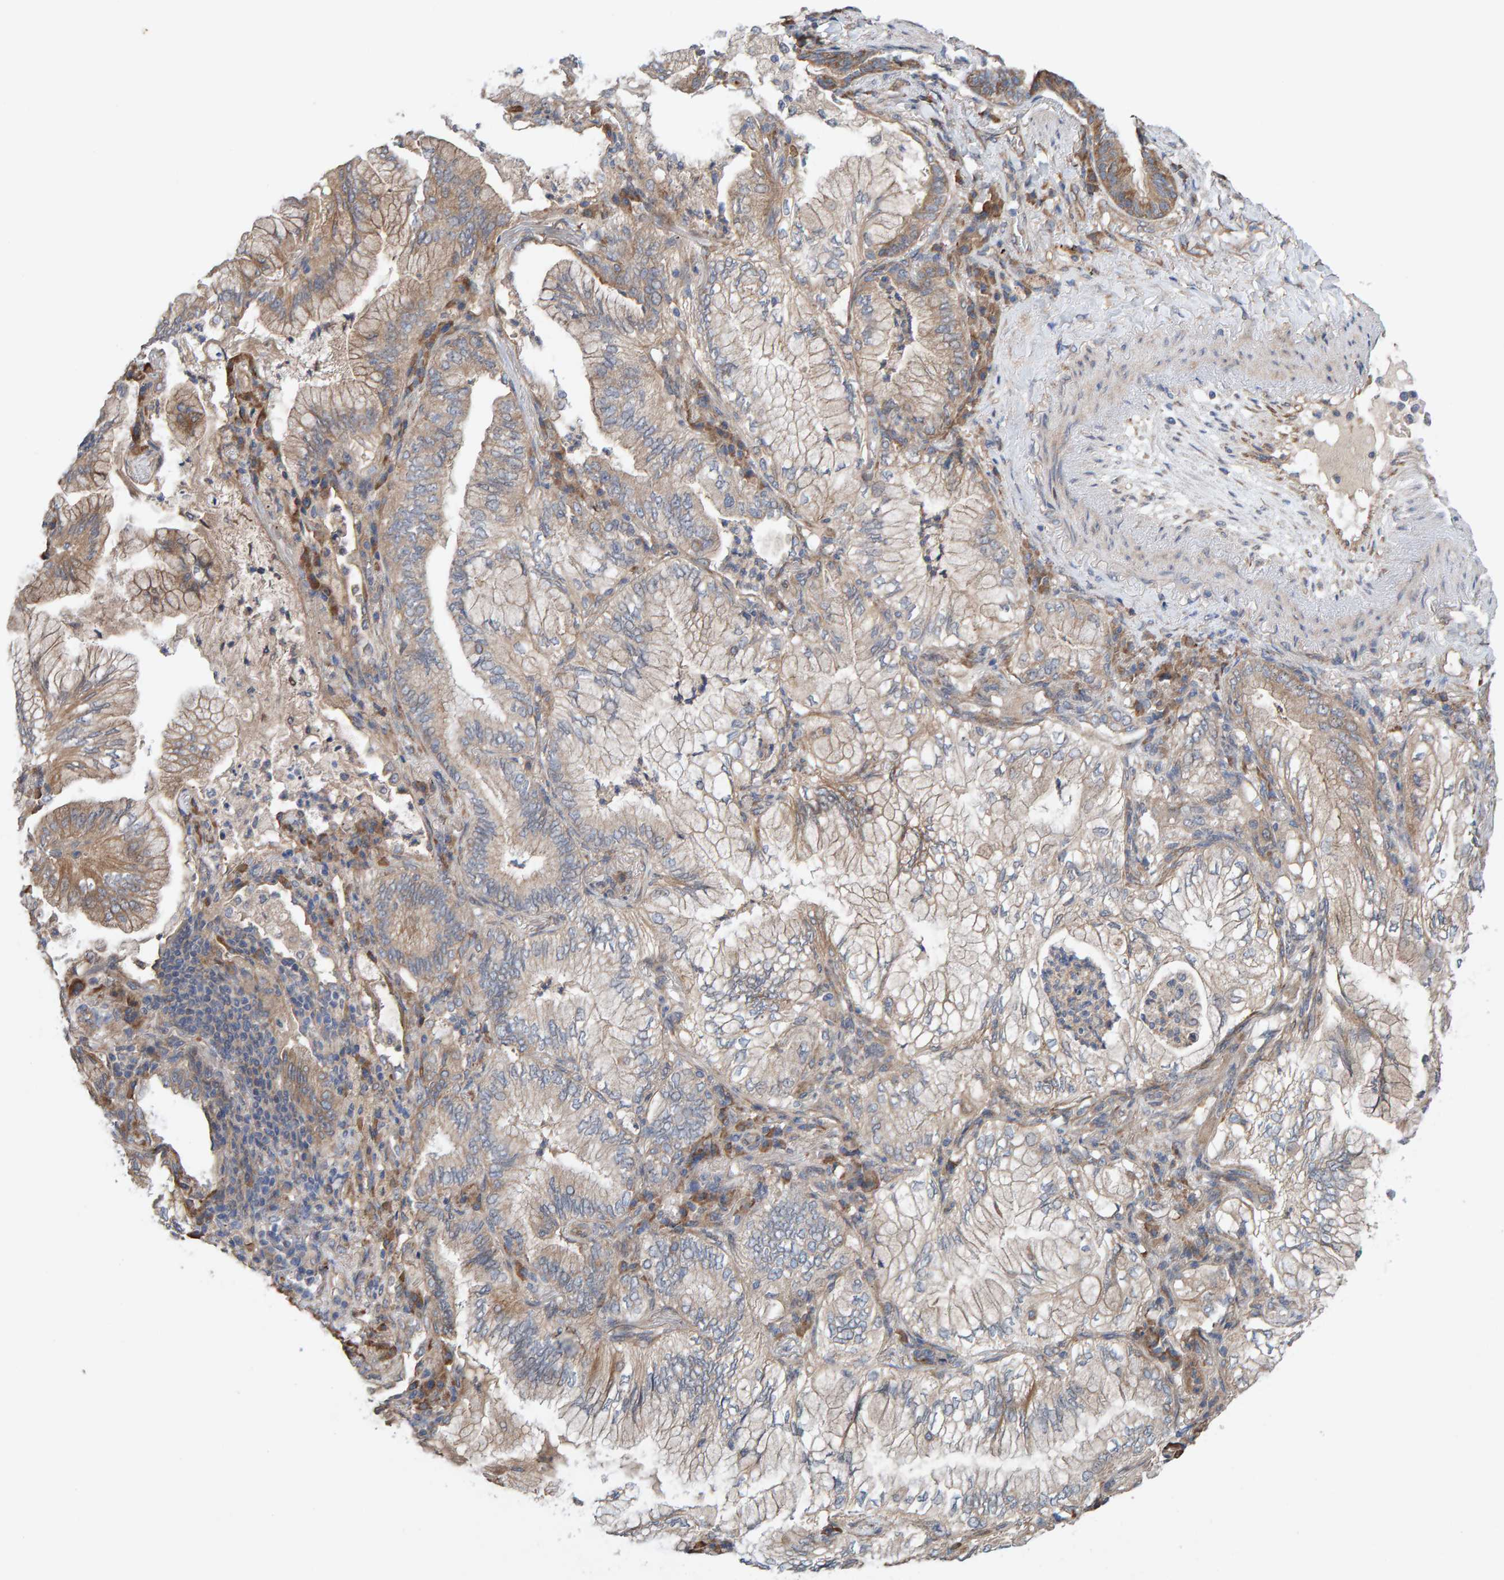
{"staining": {"intensity": "weak", "quantity": ">75%", "location": "cytoplasmic/membranous"}, "tissue": "lung cancer", "cell_type": "Tumor cells", "image_type": "cancer", "snomed": [{"axis": "morphology", "description": "Adenocarcinoma, NOS"}, {"axis": "topography", "description": "Lung"}], "caption": "Weak cytoplasmic/membranous expression for a protein is seen in about >75% of tumor cells of adenocarcinoma (lung) using immunohistochemistry (IHC).", "gene": "LRSAM1", "patient": {"sex": "female", "age": 70}}